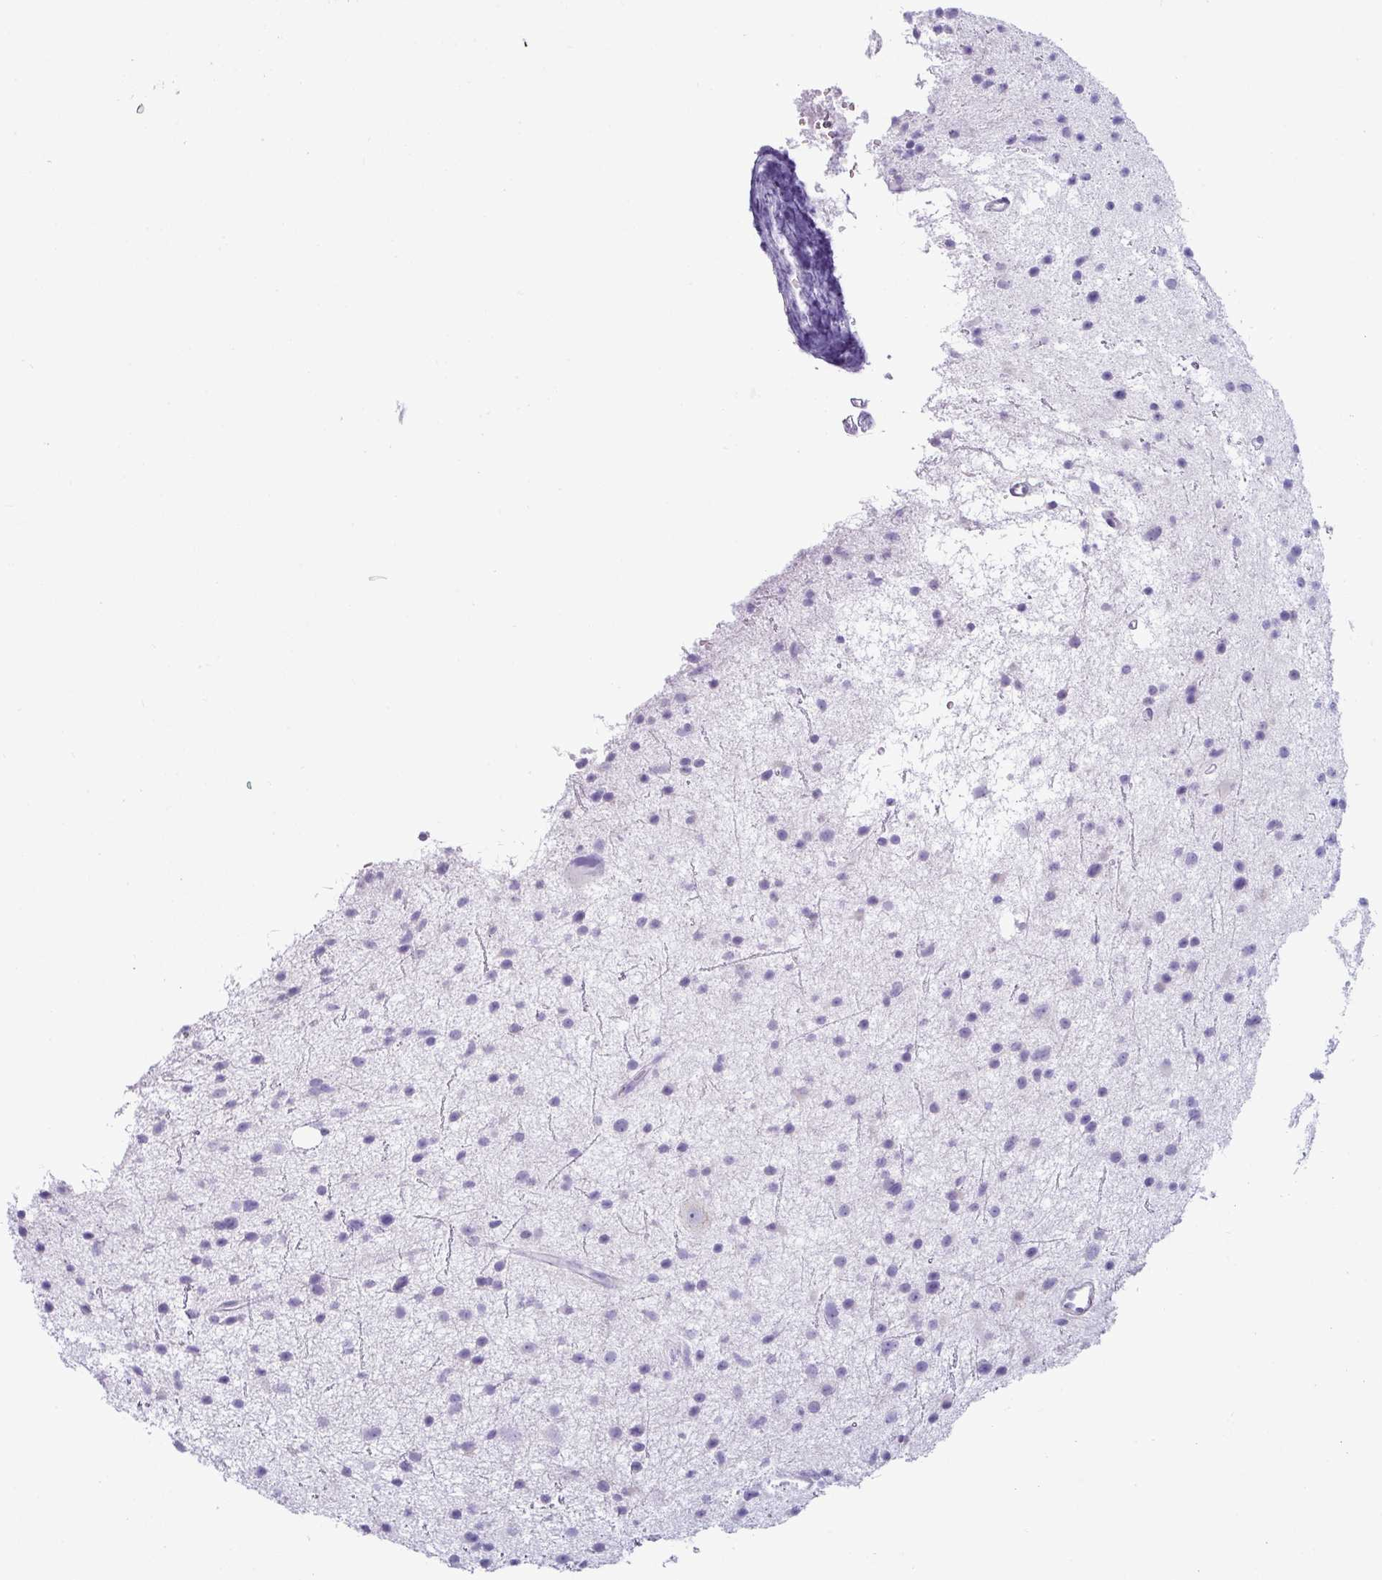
{"staining": {"intensity": "negative", "quantity": "none", "location": "none"}, "tissue": "glioma", "cell_type": "Tumor cells", "image_type": "cancer", "snomed": [{"axis": "morphology", "description": "Glioma, malignant, Low grade"}, {"axis": "topography", "description": "Cerebral cortex"}], "caption": "Immunohistochemical staining of malignant low-grade glioma displays no significant positivity in tumor cells.", "gene": "VCY1B", "patient": {"sex": "female", "age": 39}}